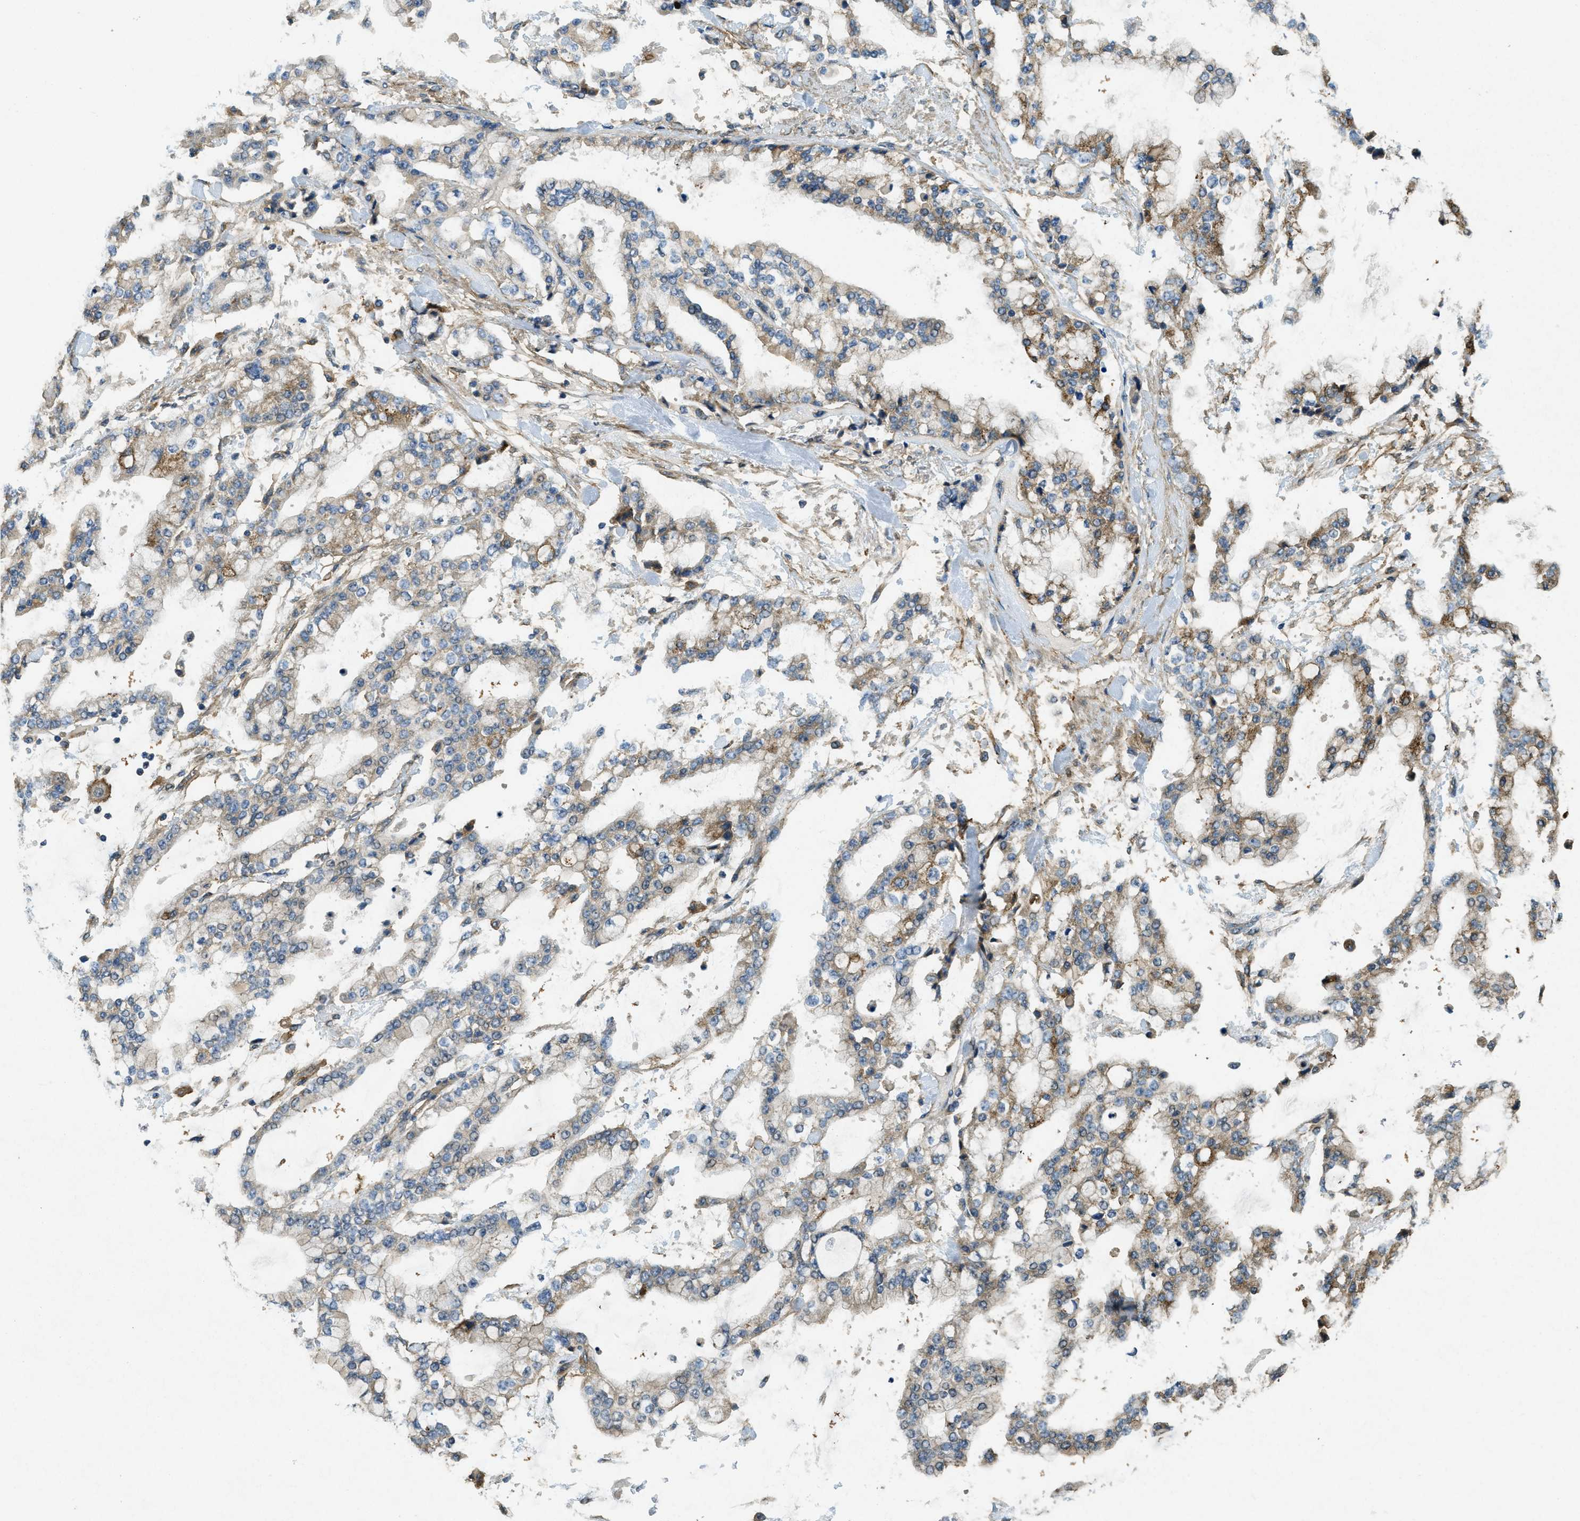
{"staining": {"intensity": "moderate", "quantity": "<25%", "location": "cytoplasmic/membranous"}, "tissue": "stomach cancer", "cell_type": "Tumor cells", "image_type": "cancer", "snomed": [{"axis": "morphology", "description": "Normal tissue, NOS"}, {"axis": "morphology", "description": "Adenocarcinoma, NOS"}, {"axis": "topography", "description": "Stomach, upper"}, {"axis": "topography", "description": "Stomach"}], "caption": "Brown immunohistochemical staining in human stomach cancer demonstrates moderate cytoplasmic/membranous staining in approximately <25% of tumor cells. The staining is performed using DAB (3,3'-diaminobenzidine) brown chromogen to label protein expression. The nuclei are counter-stained blue using hematoxylin.", "gene": "CD276", "patient": {"sex": "male", "age": 76}}